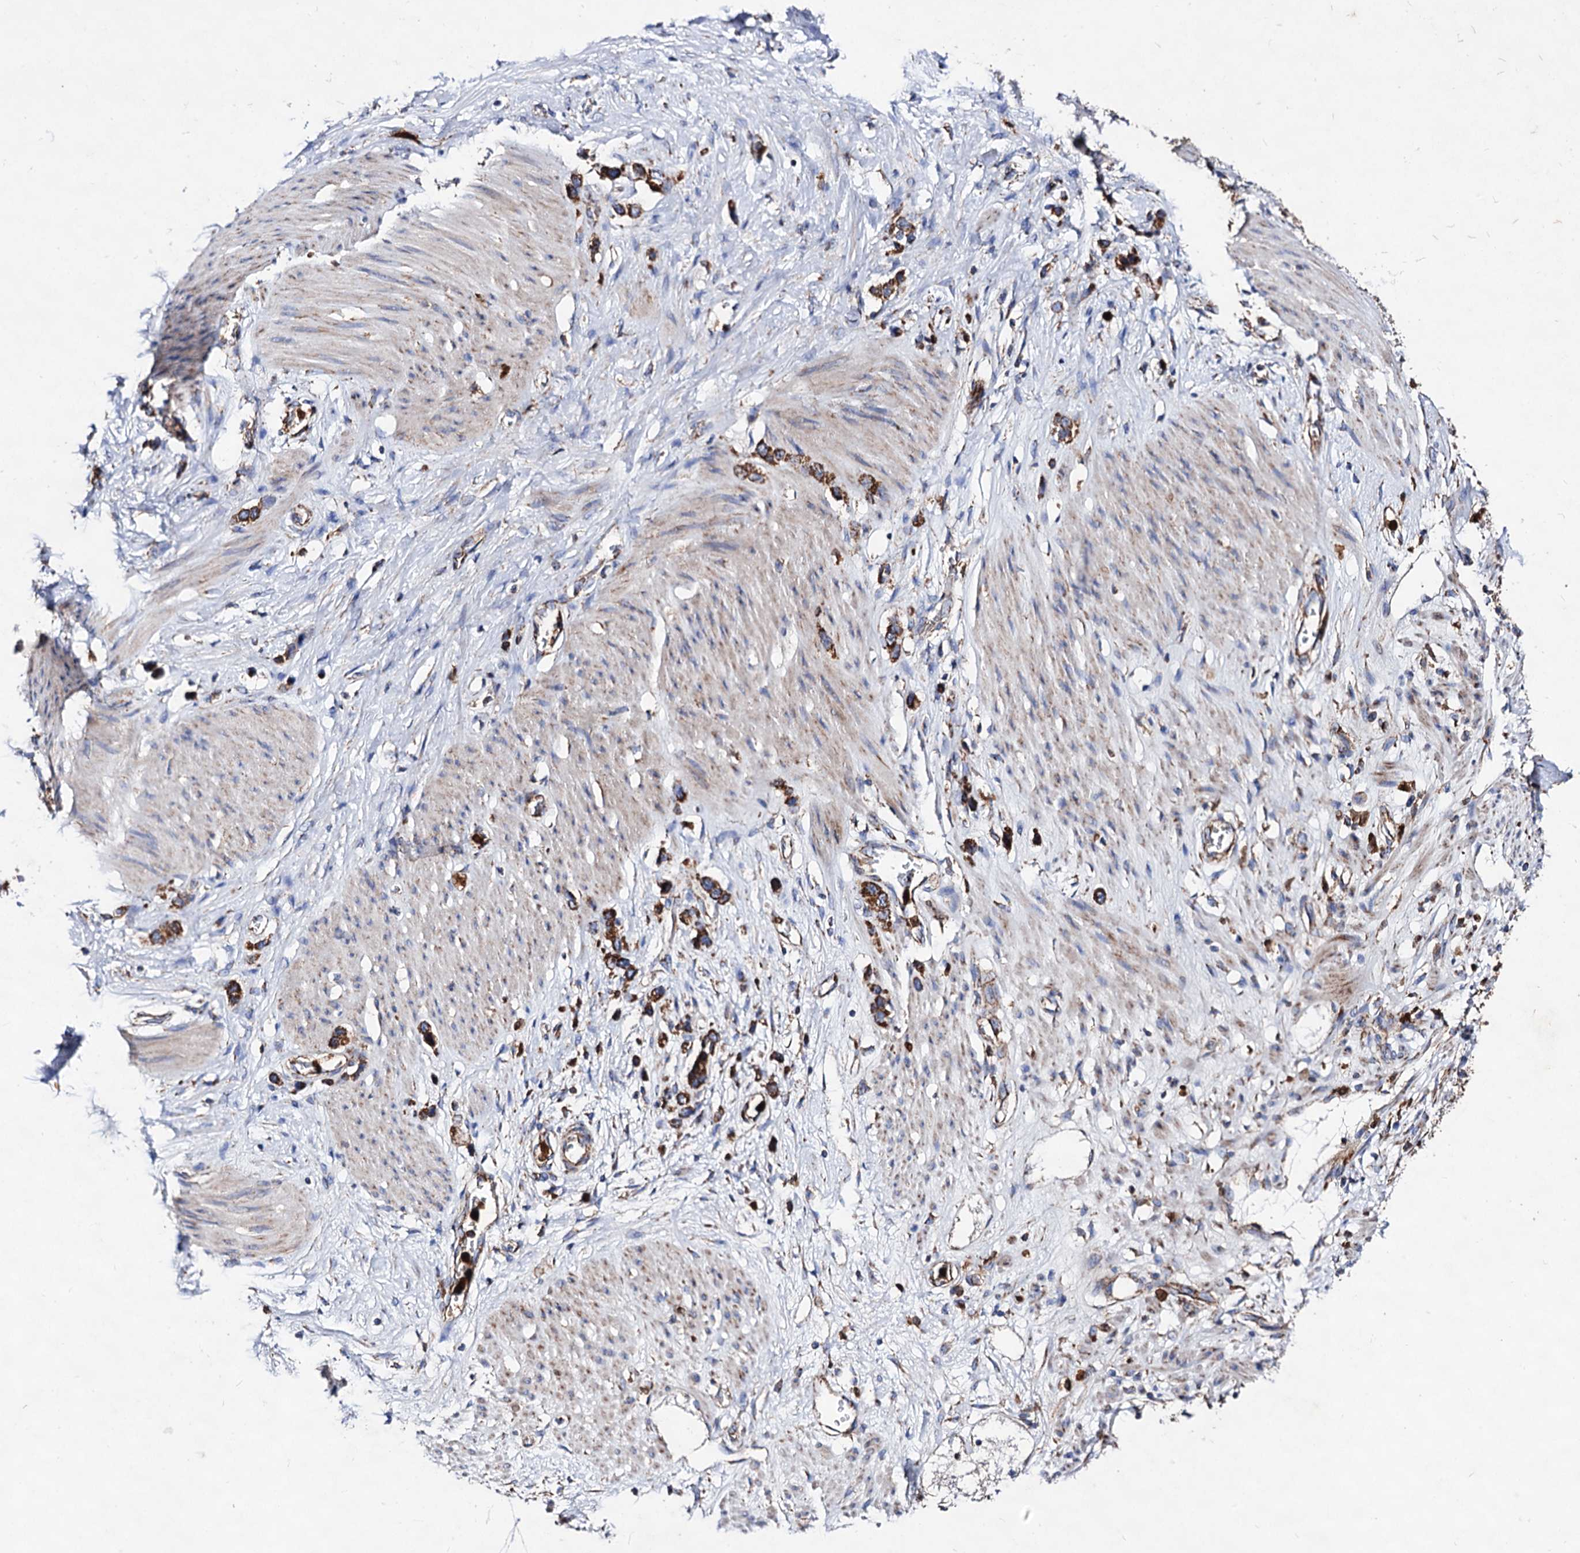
{"staining": {"intensity": "strong", "quantity": ">75%", "location": "cytoplasmic/membranous"}, "tissue": "stomach cancer", "cell_type": "Tumor cells", "image_type": "cancer", "snomed": [{"axis": "morphology", "description": "Adenocarcinoma, NOS"}, {"axis": "morphology", "description": "Adenocarcinoma, High grade"}, {"axis": "topography", "description": "Stomach, upper"}, {"axis": "topography", "description": "Stomach, lower"}], "caption": "High-grade adenocarcinoma (stomach) stained with IHC shows strong cytoplasmic/membranous expression in approximately >75% of tumor cells.", "gene": "ACAD9", "patient": {"sex": "female", "age": 65}}